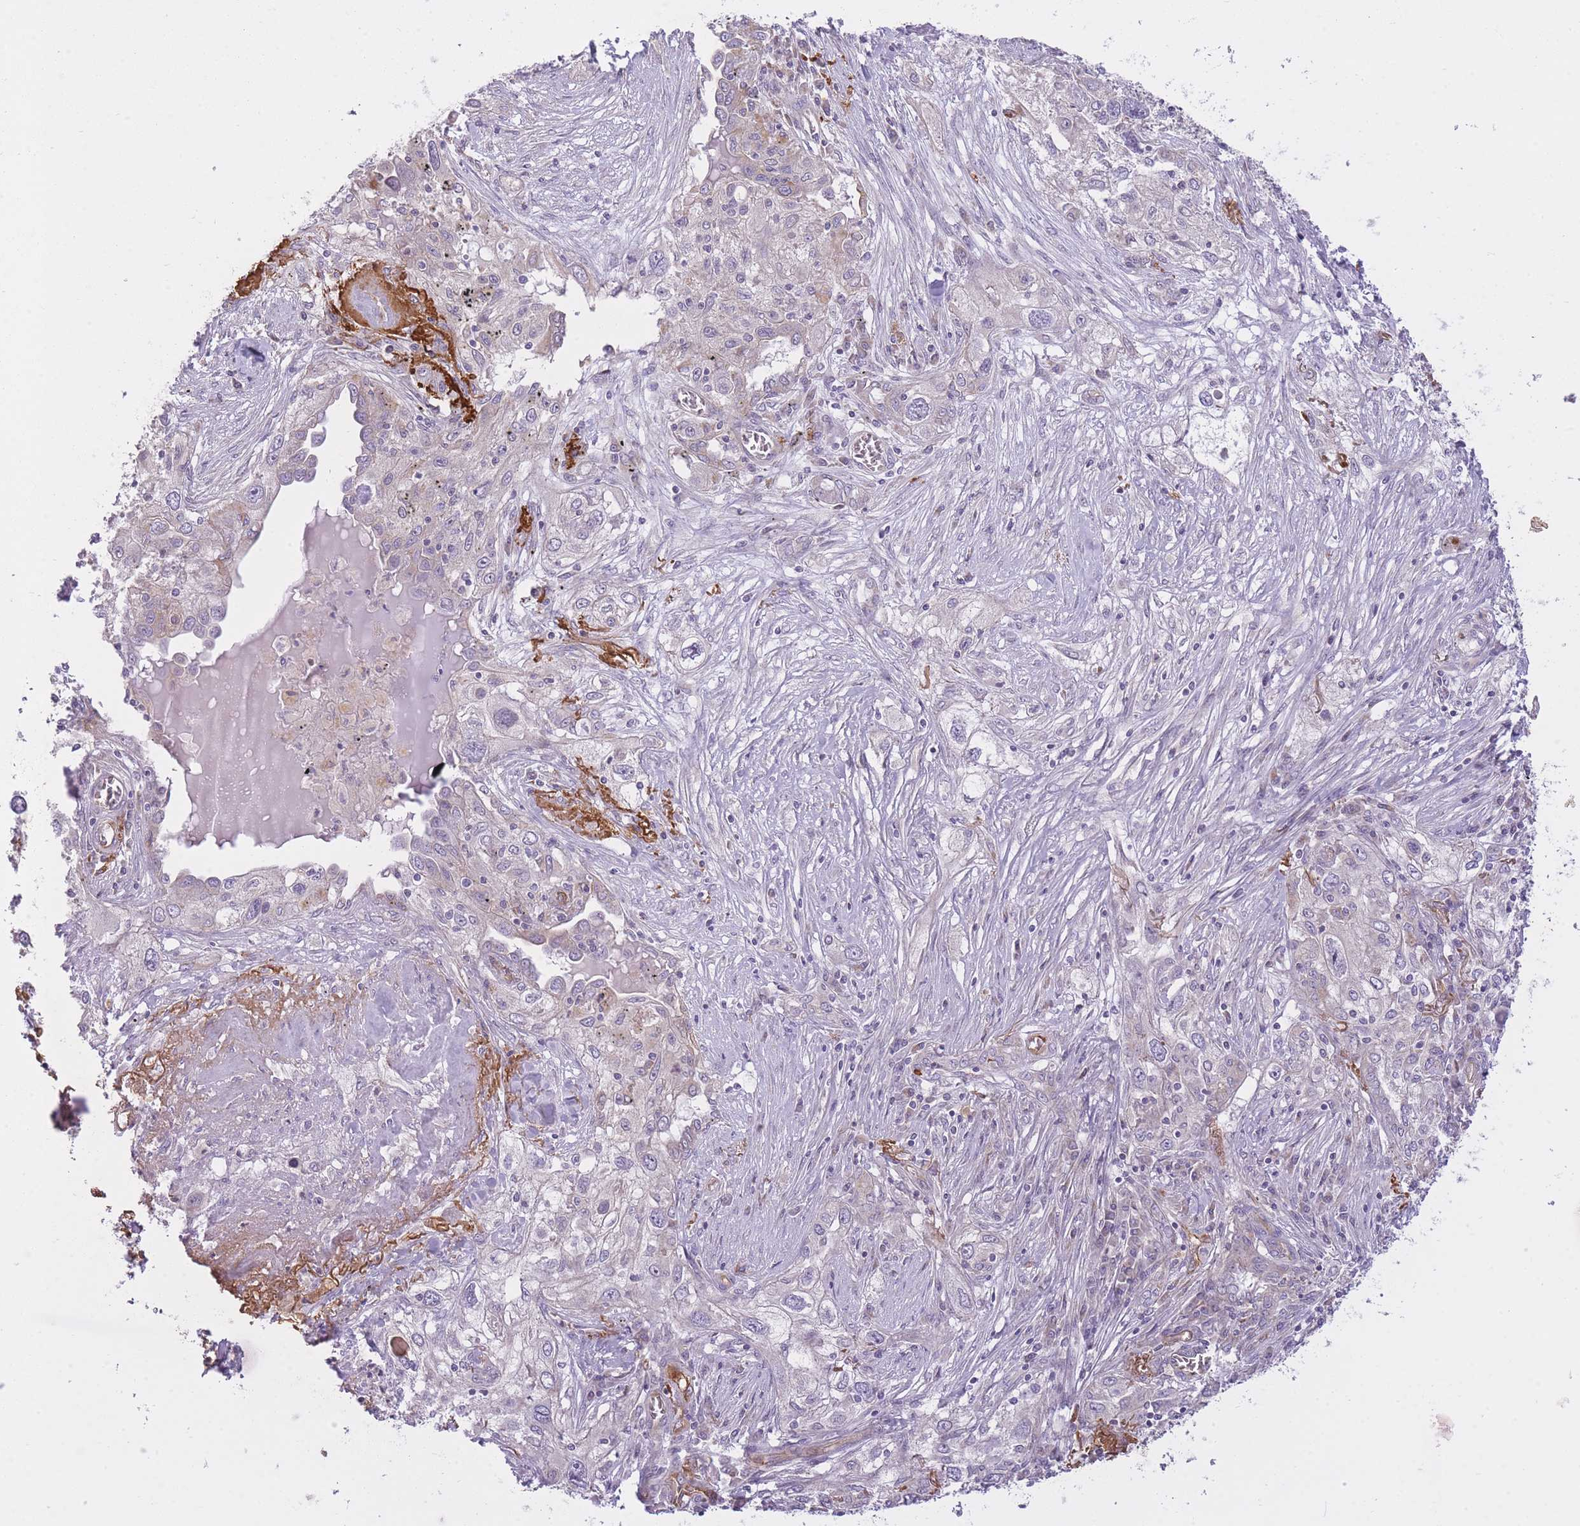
{"staining": {"intensity": "negative", "quantity": "none", "location": "none"}, "tissue": "lung cancer", "cell_type": "Tumor cells", "image_type": "cancer", "snomed": [{"axis": "morphology", "description": "Squamous cell carcinoma, NOS"}, {"axis": "topography", "description": "Lung"}], "caption": "Human lung cancer (squamous cell carcinoma) stained for a protein using immunohistochemistry (IHC) displays no expression in tumor cells.", "gene": "REV1", "patient": {"sex": "female", "age": 69}}